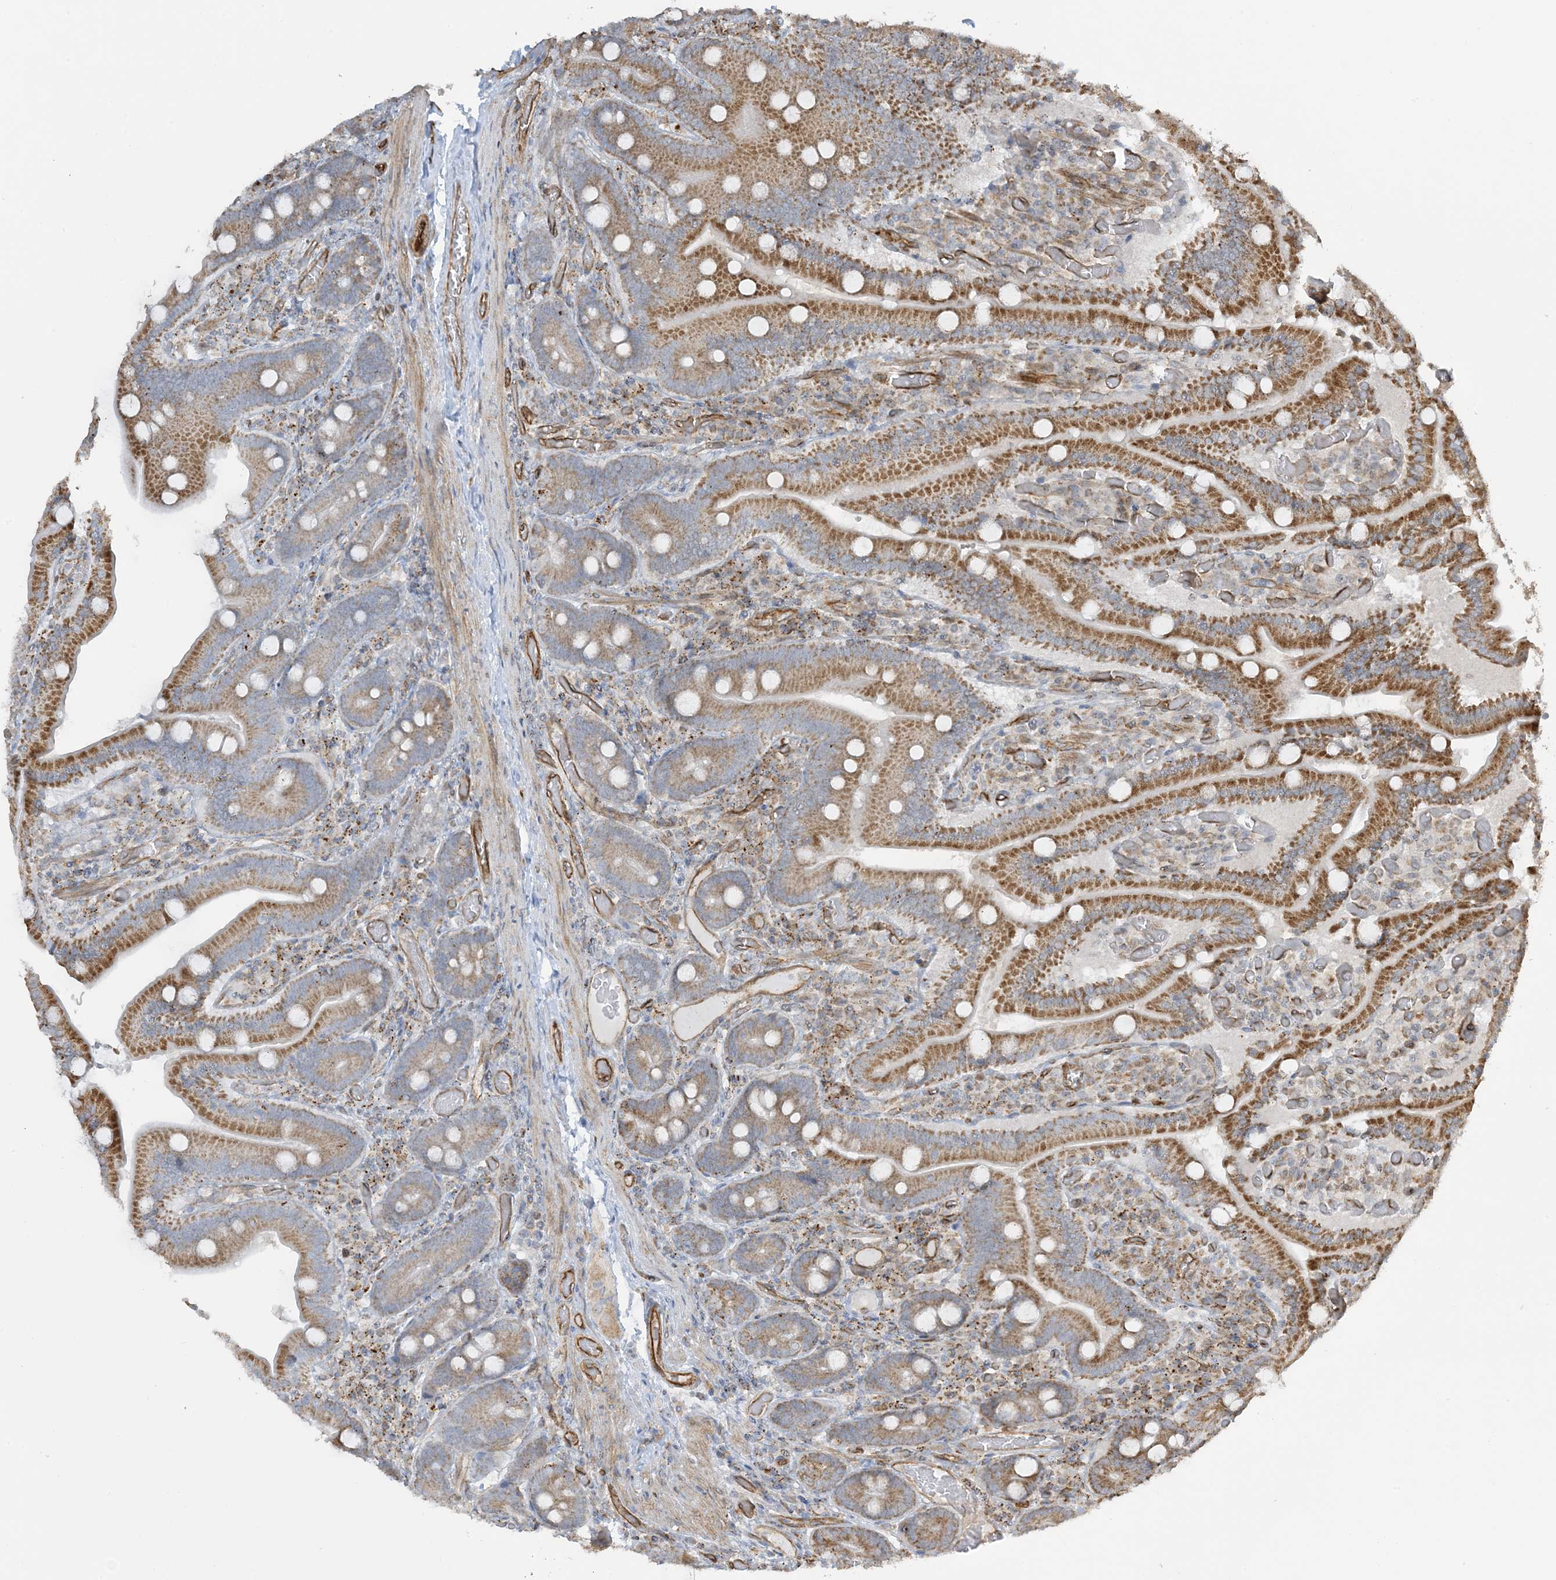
{"staining": {"intensity": "moderate", "quantity": ">75%", "location": "cytoplasmic/membranous"}, "tissue": "duodenum", "cell_type": "Glandular cells", "image_type": "normal", "snomed": [{"axis": "morphology", "description": "Normal tissue, NOS"}, {"axis": "topography", "description": "Duodenum"}], "caption": "Protein expression by IHC exhibits moderate cytoplasmic/membranous staining in approximately >75% of glandular cells in benign duodenum. (DAB = brown stain, brightfield microscopy at high magnification).", "gene": "AGA", "patient": {"sex": "female", "age": 62}}